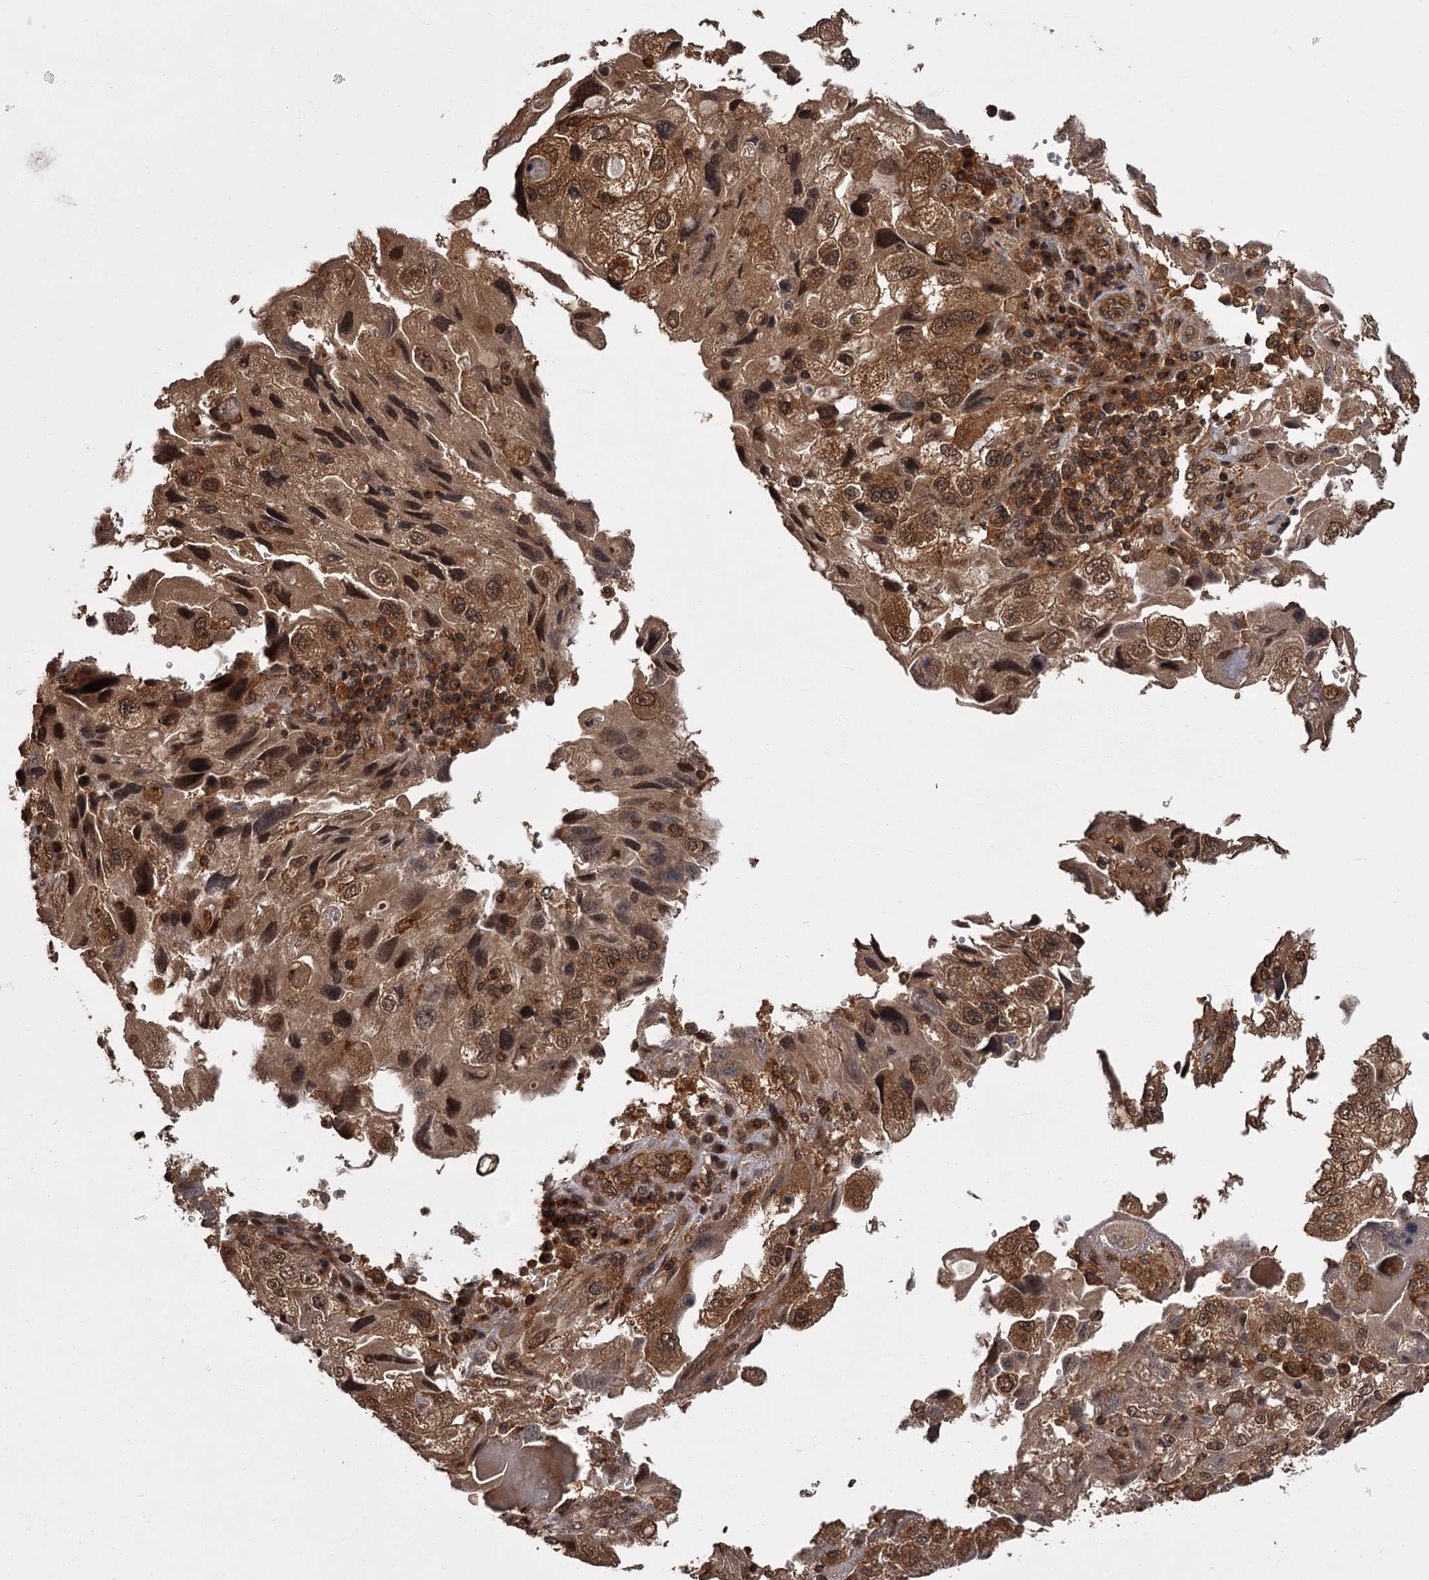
{"staining": {"intensity": "moderate", "quantity": ">75%", "location": "cytoplasmic/membranous,nuclear"}, "tissue": "endometrial cancer", "cell_type": "Tumor cells", "image_type": "cancer", "snomed": [{"axis": "morphology", "description": "Adenocarcinoma, NOS"}, {"axis": "topography", "description": "Endometrium"}], "caption": "Endometrial cancer stained with a brown dye shows moderate cytoplasmic/membranous and nuclear positive expression in about >75% of tumor cells.", "gene": "TBC1D23", "patient": {"sex": "female", "age": 49}}